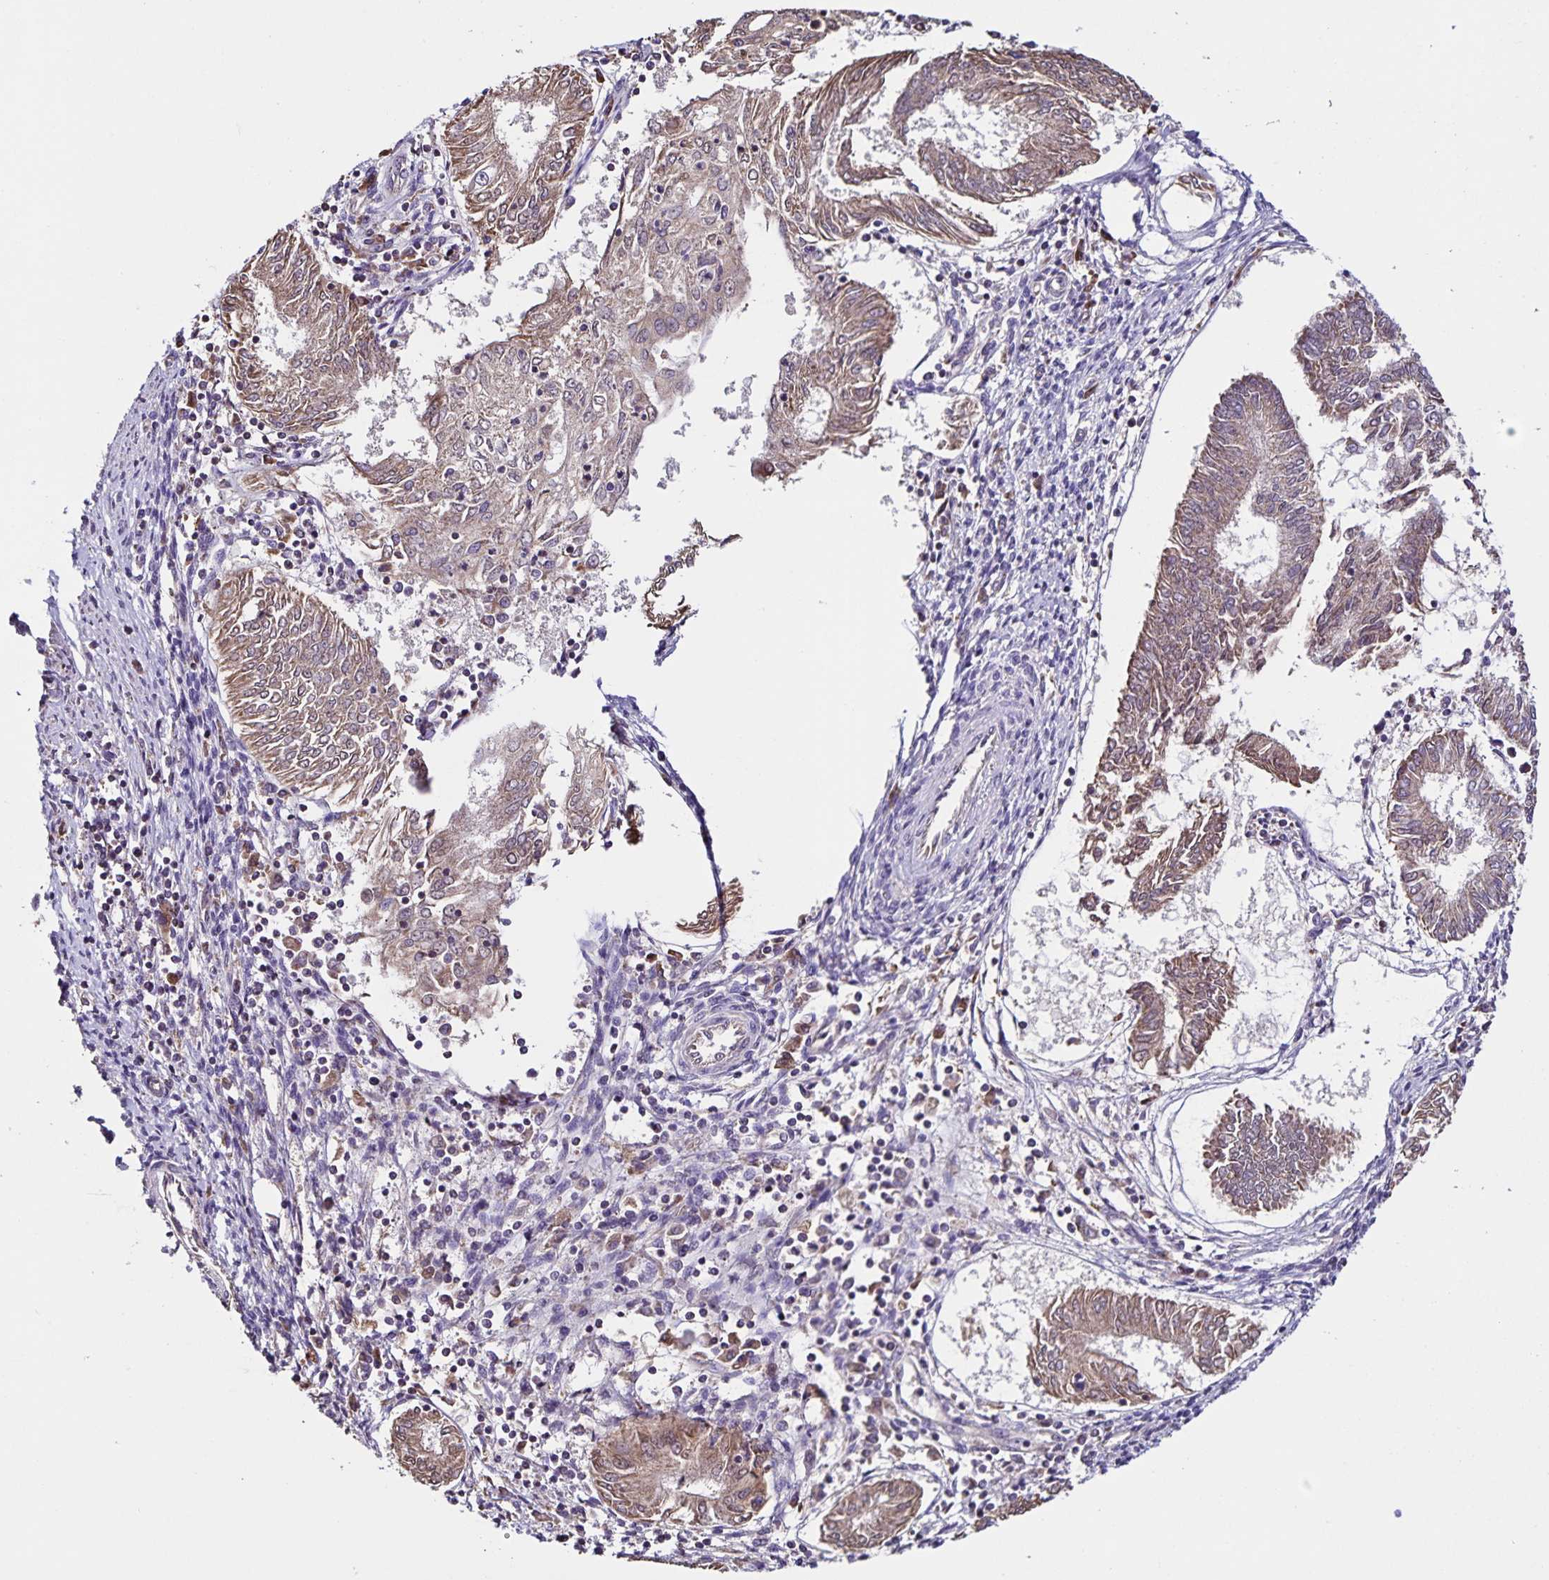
{"staining": {"intensity": "weak", "quantity": ">75%", "location": "cytoplasmic/membranous"}, "tissue": "endometrial cancer", "cell_type": "Tumor cells", "image_type": "cancer", "snomed": [{"axis": "morphology", "description": "Adenocarcinoma, NOS"}, {"axis": "topography", "description": "Endometrium"}], "caption": "Endometrial cancer stained with a brown dye demonstrates weak cytoplasmic/membranous positive positivity in approximately >75% of tumor cells.", "gene": "MAN1A1", "patient": {"sex": "female", "age": 68}}